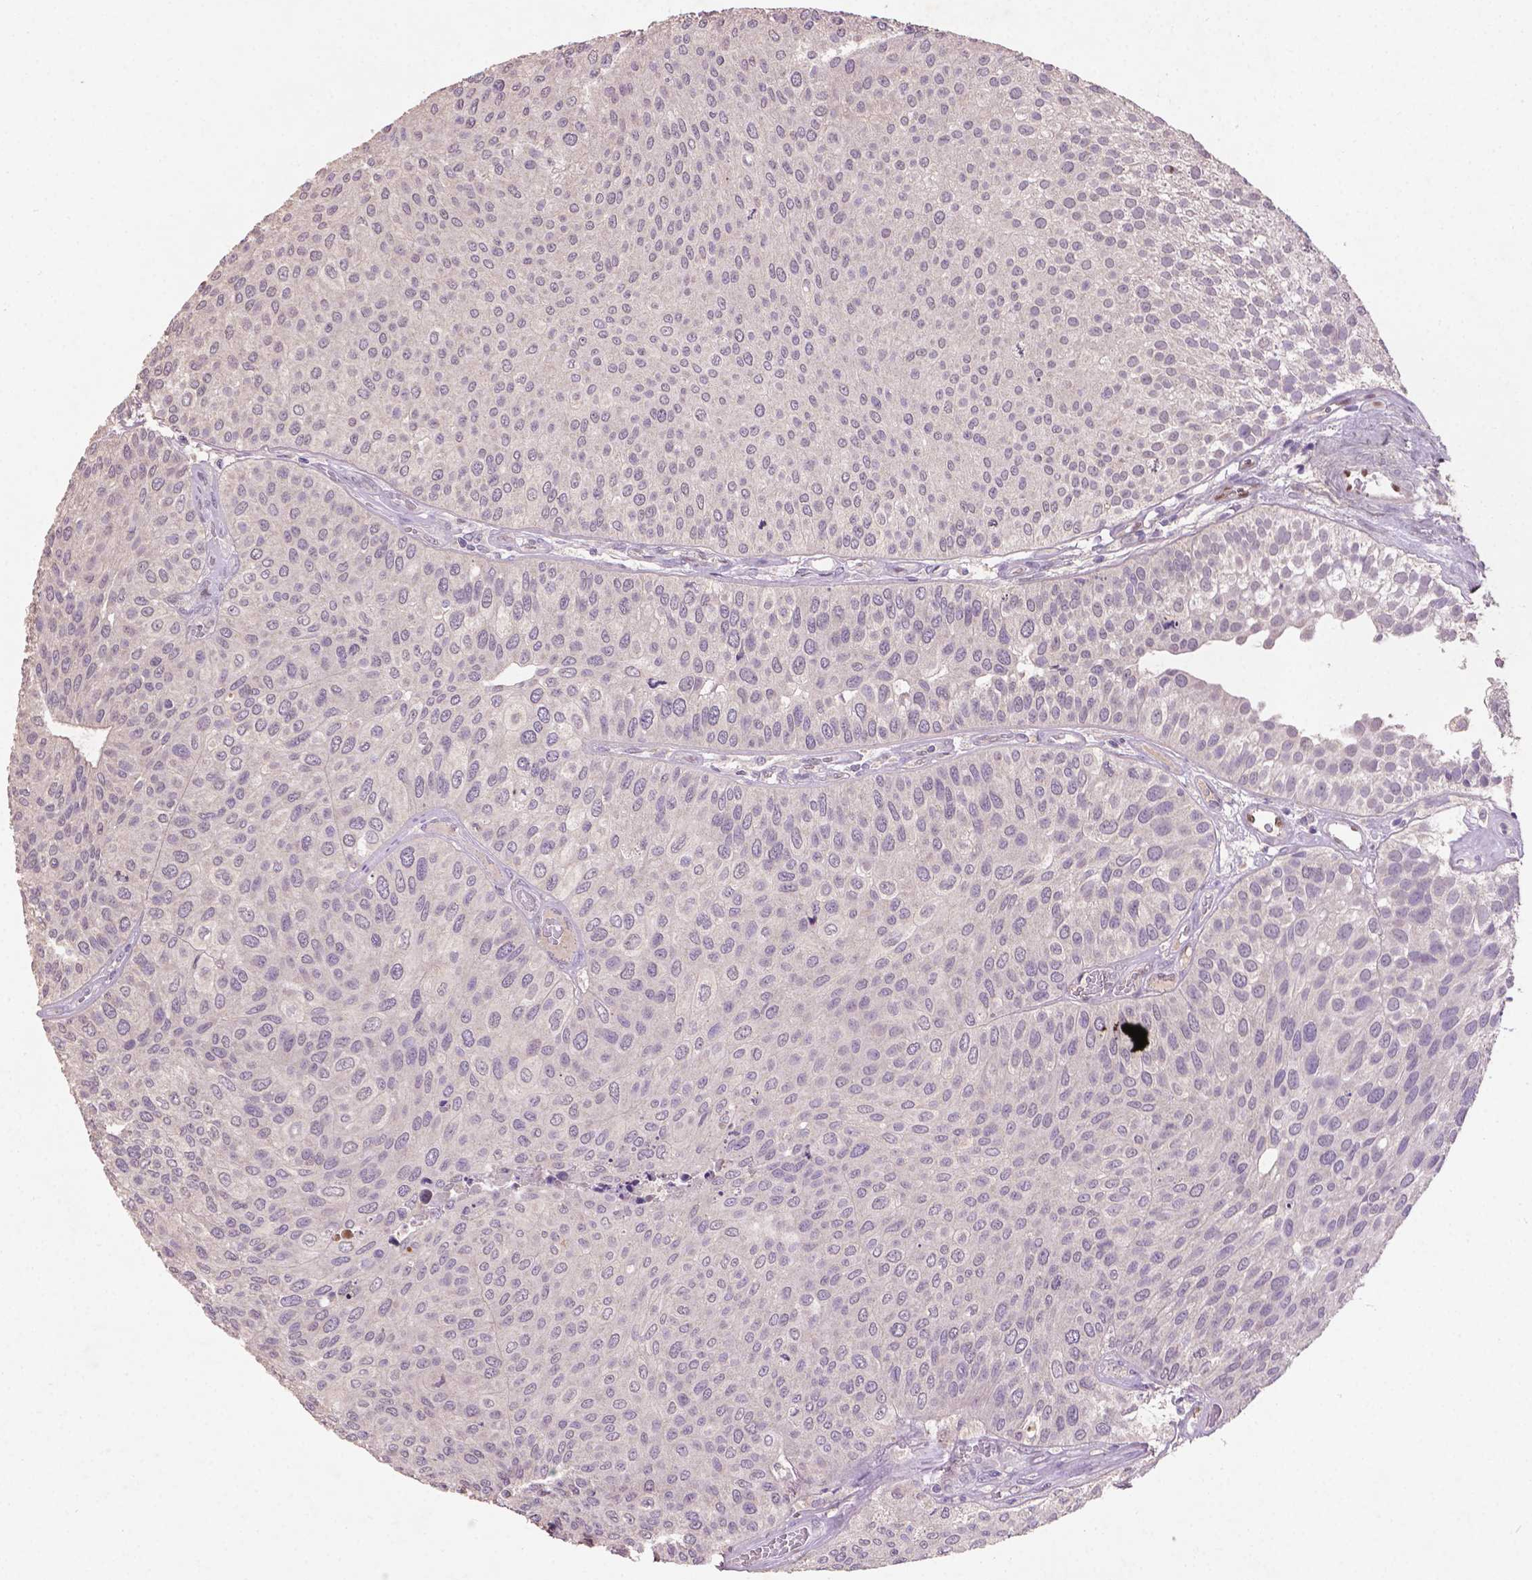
{"staining": {"intensity": "negative", "quantity": "none", "location": "none"}, "tissue": "urothelial cancer", "cell_type": "Tumor cells", "image_type": "cancer", "snomed": [{"axis": "morphology", "description": "Urothelial carcinoma, Low grade"}, {"axis": "topography", "description": "Urinary bladder"}], "caption": "This is an immunohistochemistry (IHC) photomicrograph of urothelial cancer. There is no staining in tumor cells.", "gene": "SOX17", "patient": {"sex": "female", "age": 87}}